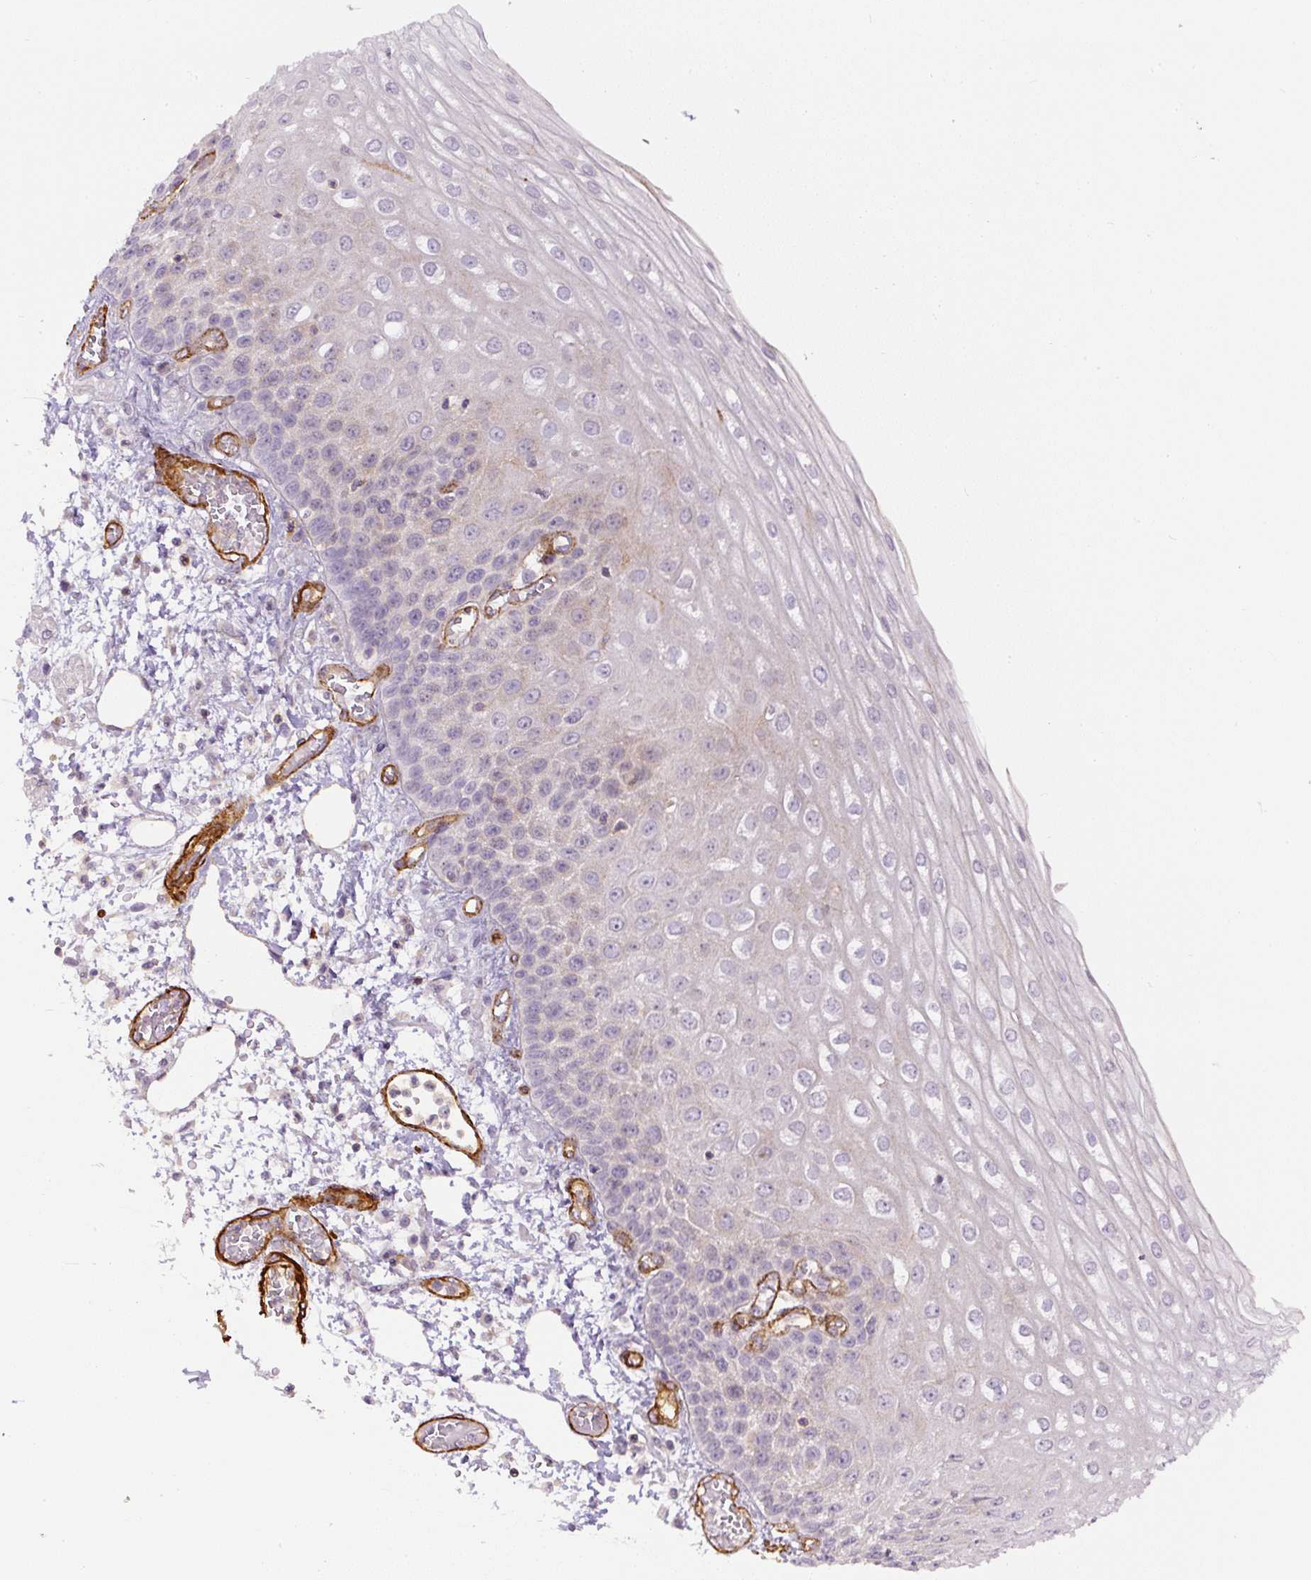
{"staining": {"intensity": "negative", "quantity": "none", "location": "none"}, "tissue": "esophagus", "cell_type": "Squamous epithelial cells", "image_type": "normal", "snomed": [{"axis": "morphology", "description": "Normal tissue, NOS"}, {"axis": "morphology", "description": "Adenocarcinoma, NOS"}, {"axis": "topography", "description": "Esophagus"}], "caption": "DAB immunohistochemical staining of unremarkable esophagus demonstrates no significant staining in squamous epithelial cells.", "gene": "MYL12A", "patient": {"sex": "male", "age": 81}}